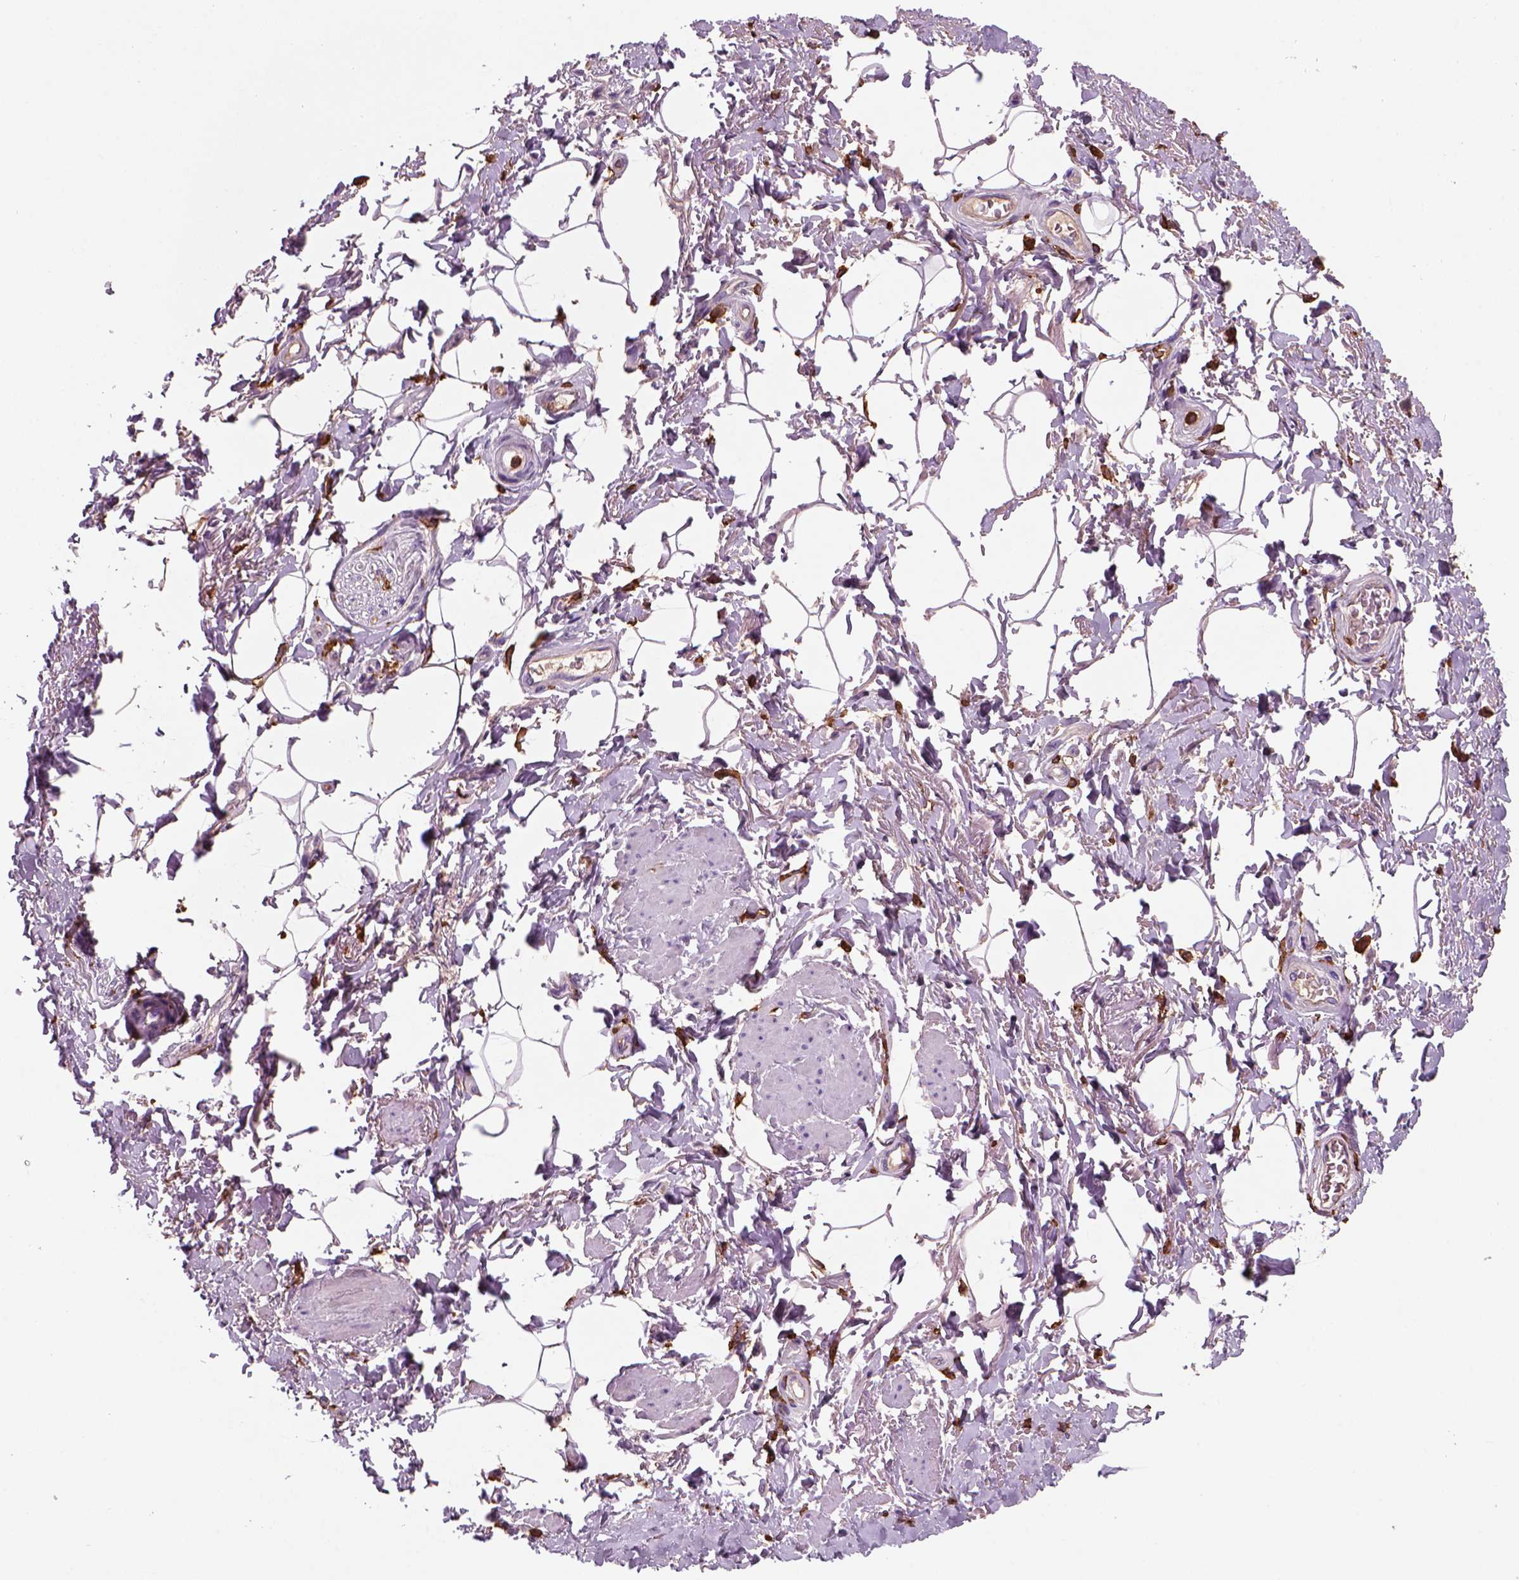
{"staining": {"intensity": "negative", "quantity": "none", "location": "none"}, "tissue": "adipose tissue", "cell_type": "Adipocytes", "image_type": "normal", "snomed": [{"axis": "morphology", "description": "Normal tissue, NOS"}, {"axis": "topography", "description": "Peripheral nerve tissue"}], "caption": "The IHC image has no significant staining in adipocytes of adipose tissue.", "gene": "CD14", "patient": {"sex": "male", "age": 51}}